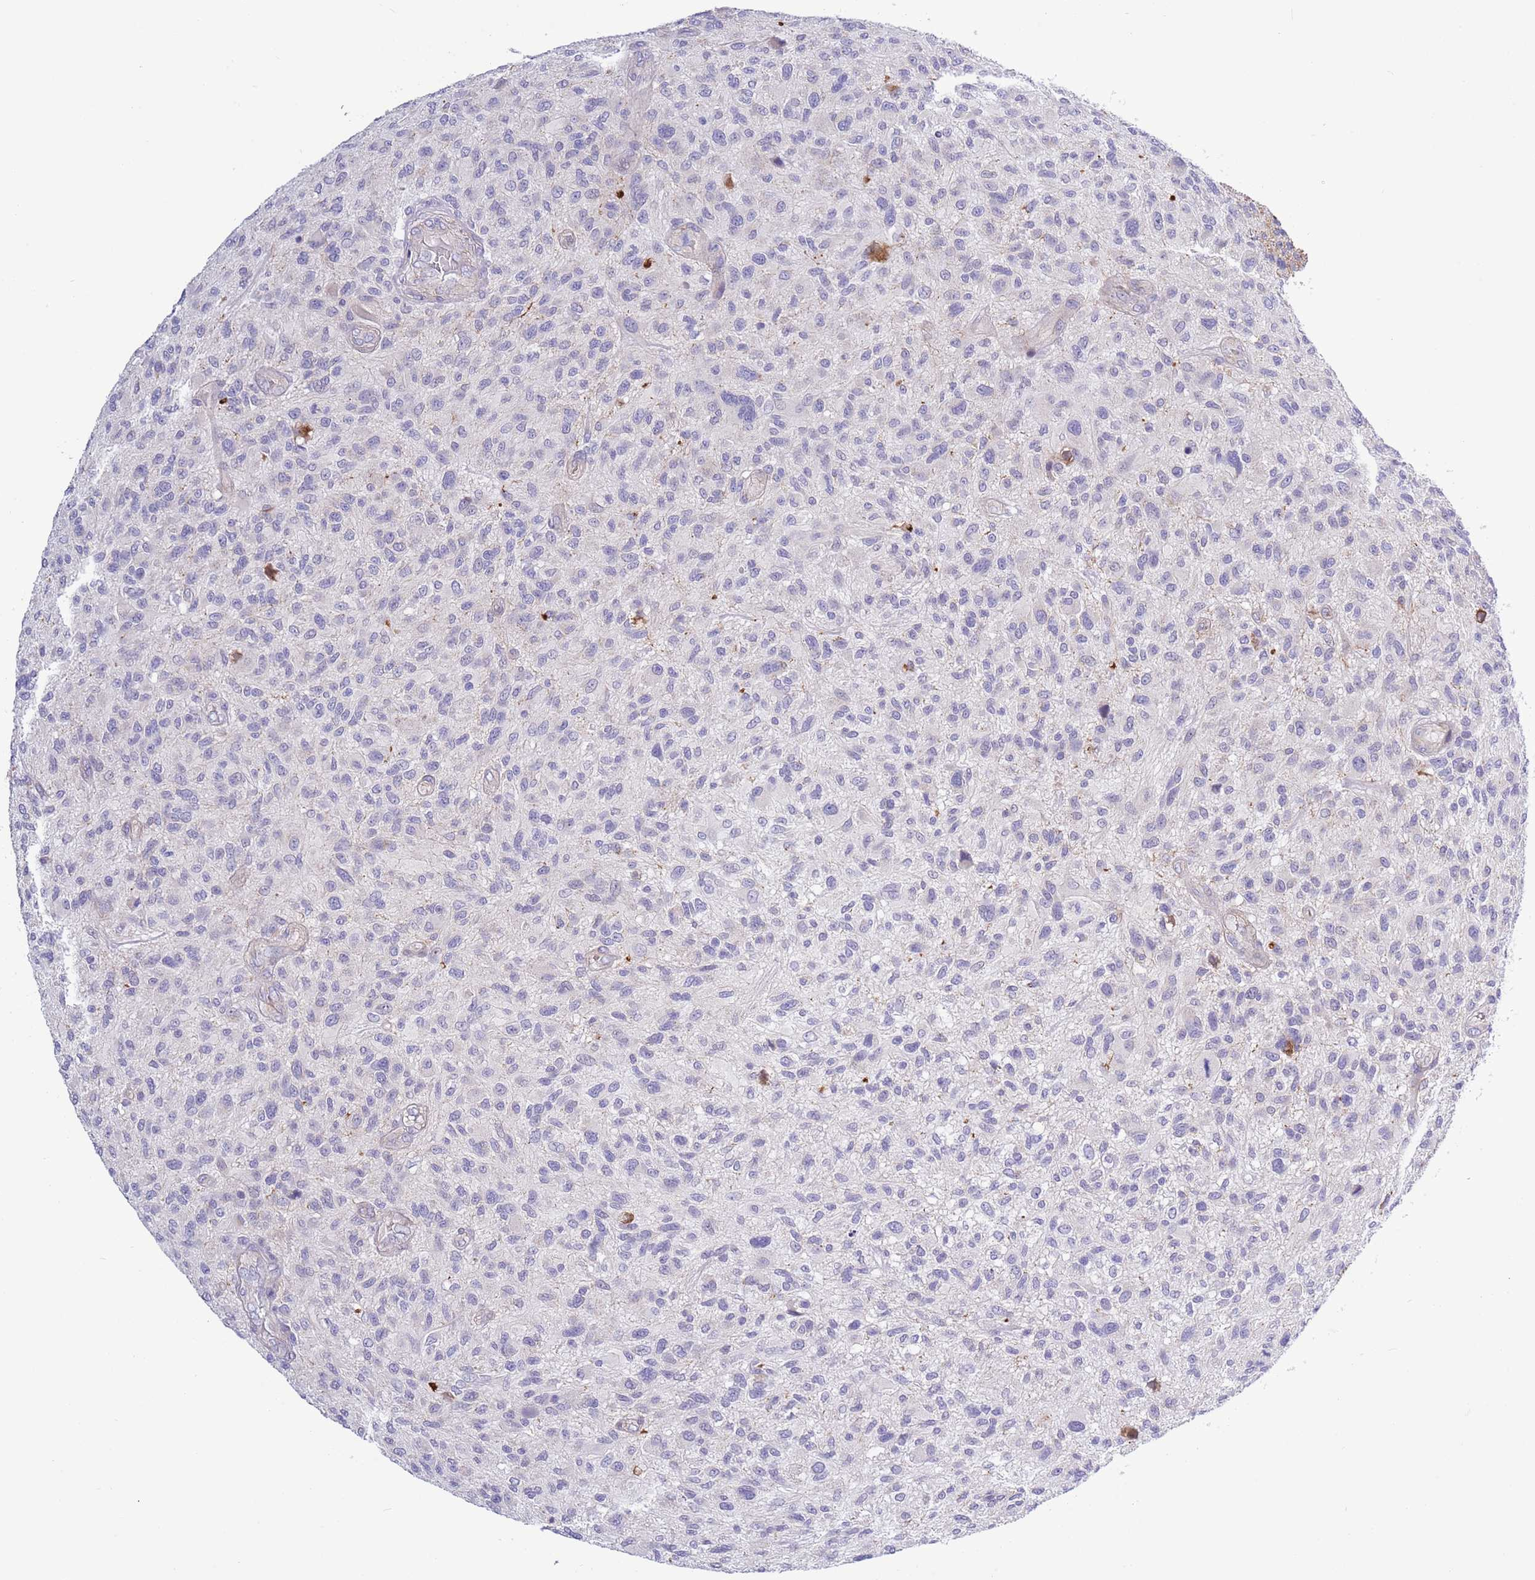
{"staining": {"intensity": "negative", "quantity": "none", "location": "none"}, "tissue": "glioma", "cell_type": "Tumor cells", "image_type": "cancer", "snomed": [{"axis": "morphology", "description": "Glioma, malignant, High grade"}, {"axis": "topography", "description": "Brain"}], "caption": "There is no significant positivity in tumor cells of glioma. (Stains: DAB (3,3'-diaminobenzidine) immunohistochemistry with hematoxylin counter stain, Microscopy: brightfield microscopy at high magnification).", "gene": "NET1", "patient": {"sex": "male", "age": 47}}